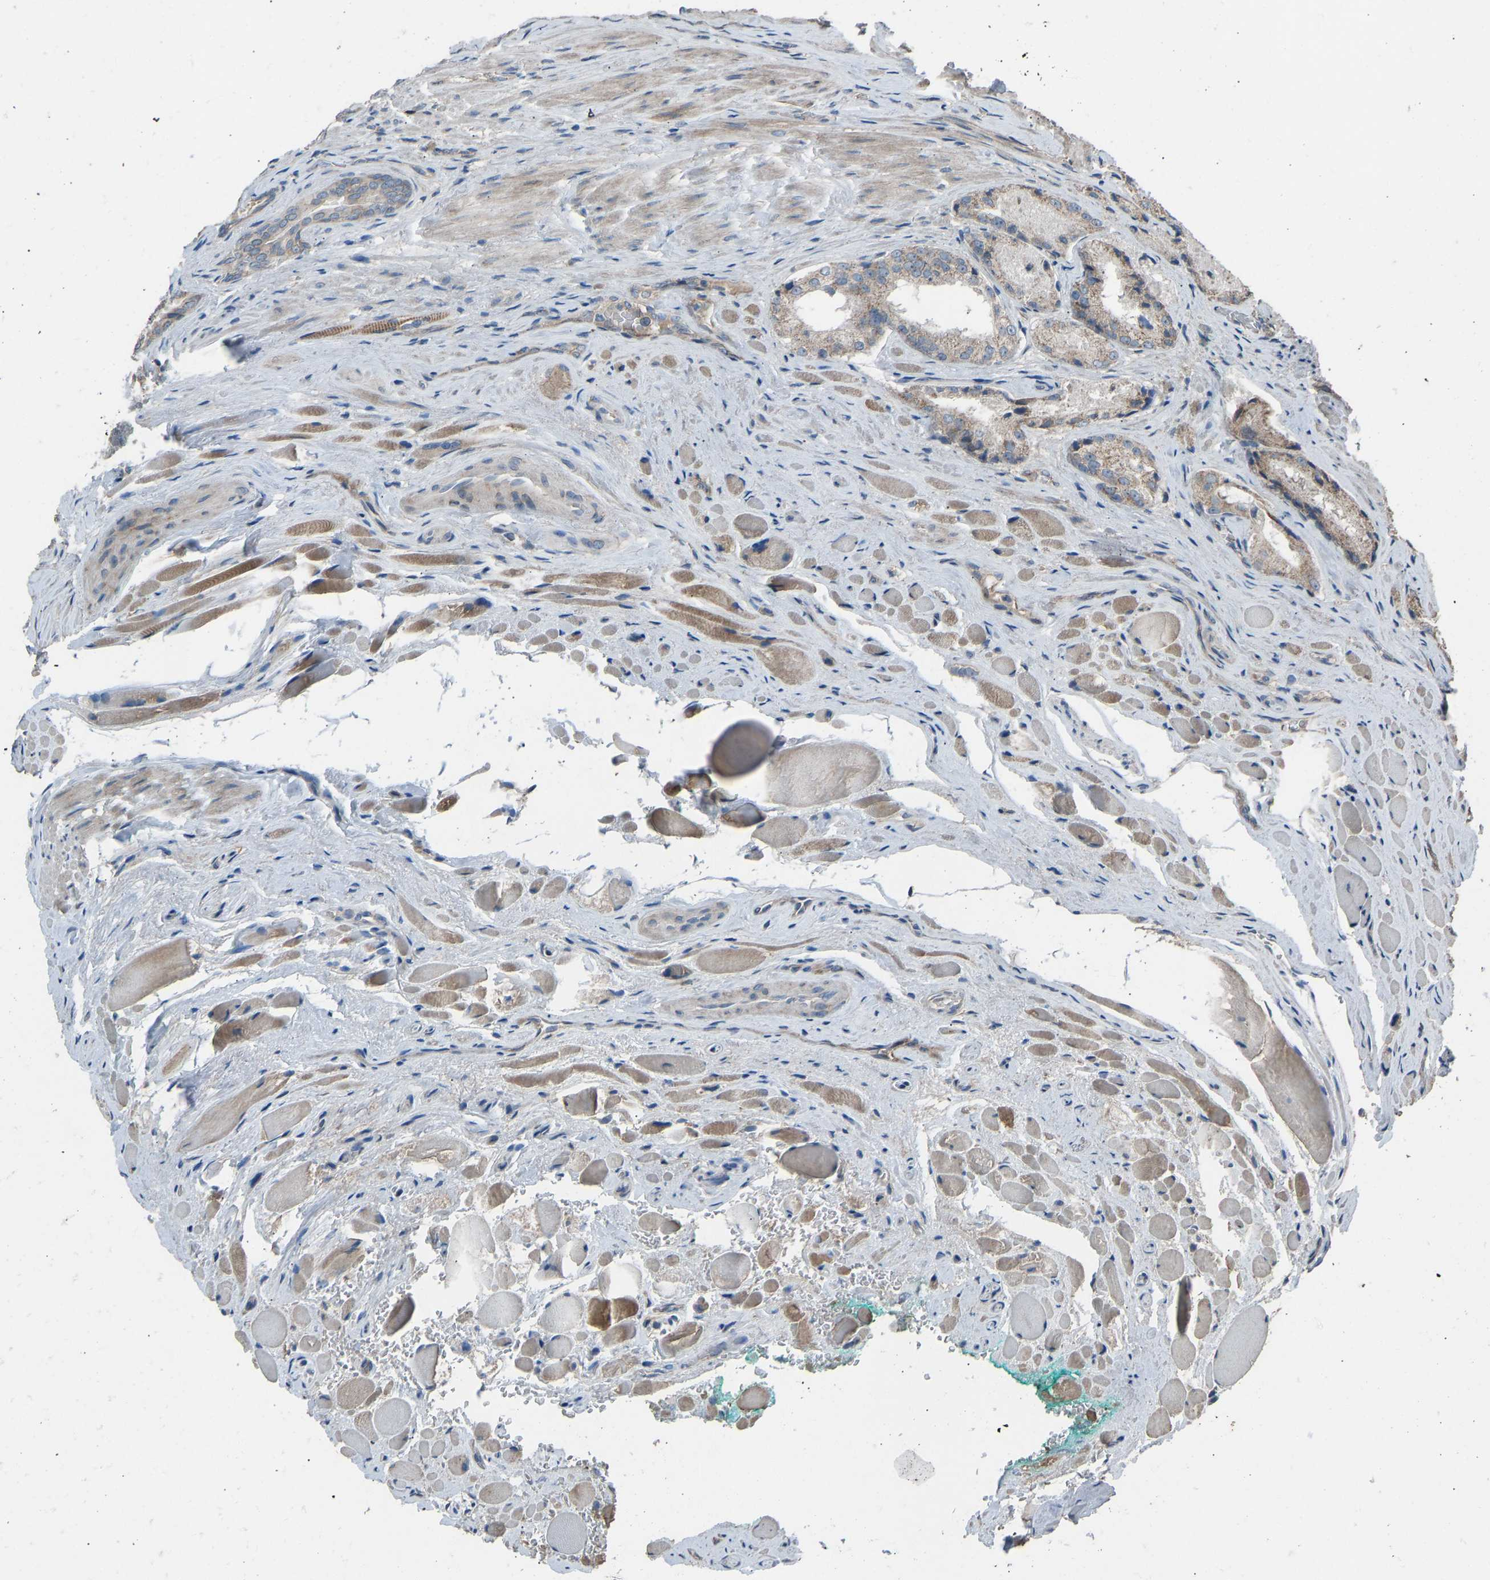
{"staining": {"intensity": "weak", "quantity": ">75%", "location": "cytoplasmic/membranous"}, "tissue": "prostate cancer", "cell_type": "Tumor cells", "image_type": "cancer", "snomed": [{"axis": "morphology", "description": "Adenocarcinoma, Low grade"}, {"axis": "topography", "description": "Prostate"}], "caption": "Immunohistochemical staining of prostate cancer reveals weak cytoplasmic/membranous protein staining in approximately >75% of tumor cells.", "gene": "TGFBR3", "patient": {"sex": "male", "age": 70}}